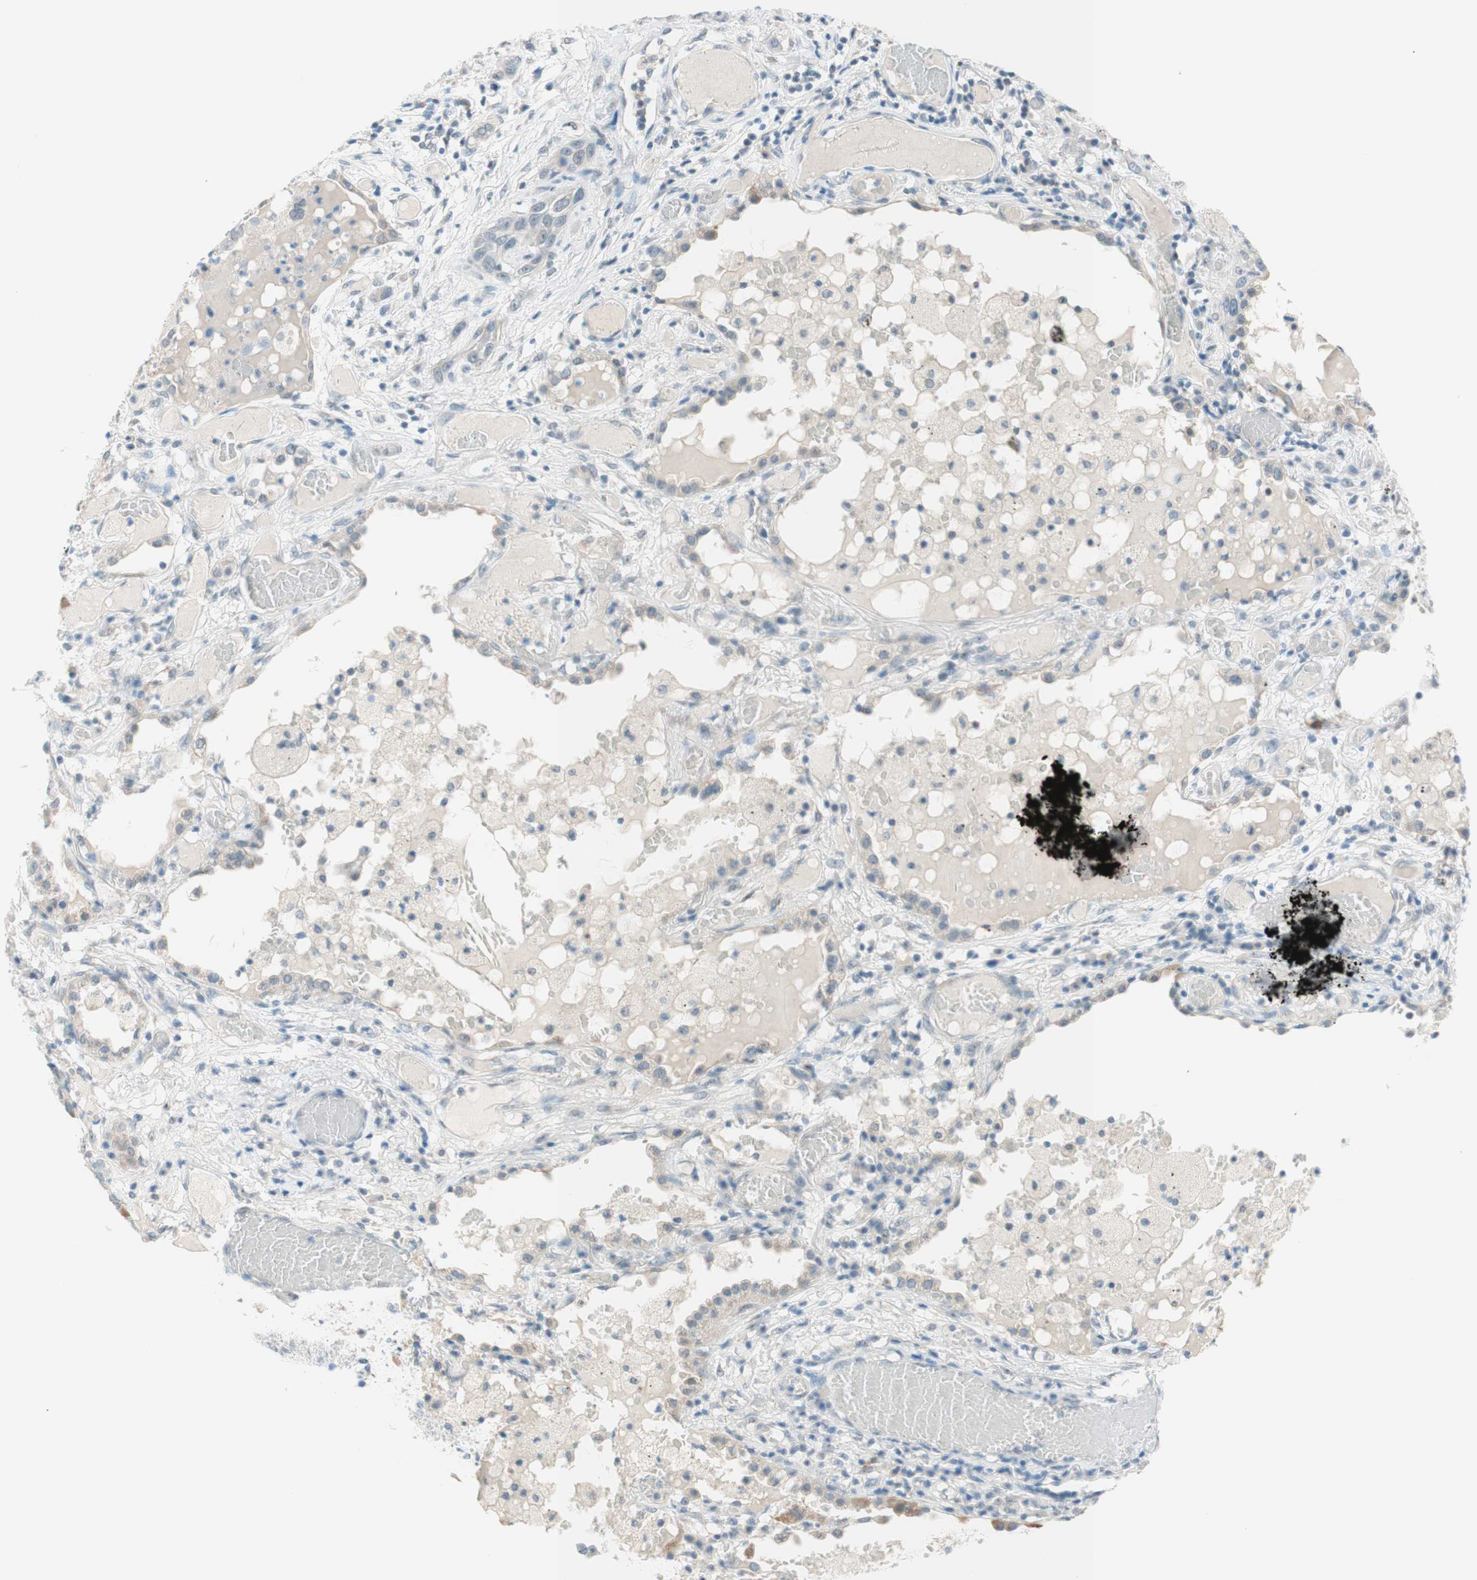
{"staining": {"intensity": "weak", "quantity": "<25%", "location": "nuclear"}, "tissue": "lung cancer", "cell_type": "Tumor cells", "image_type": "cancer", "snomed": [{"axis": "morphology", "description": "Squamous cell carcinoma, NOS"}, {"axis": "topography", "description": "Lung"}], "caption": "DAB immunohistochemical staining of lung squamous cell carcinoma shows no significant expression in tumor cells. (Stains: DAB immunohistochemistry (IHC) with hematoxylin counter stain, Microscopy: brightfield microscopy at high magnification).", "gene": "JPH1", "patient": {"sex": "male", "age": 71}}